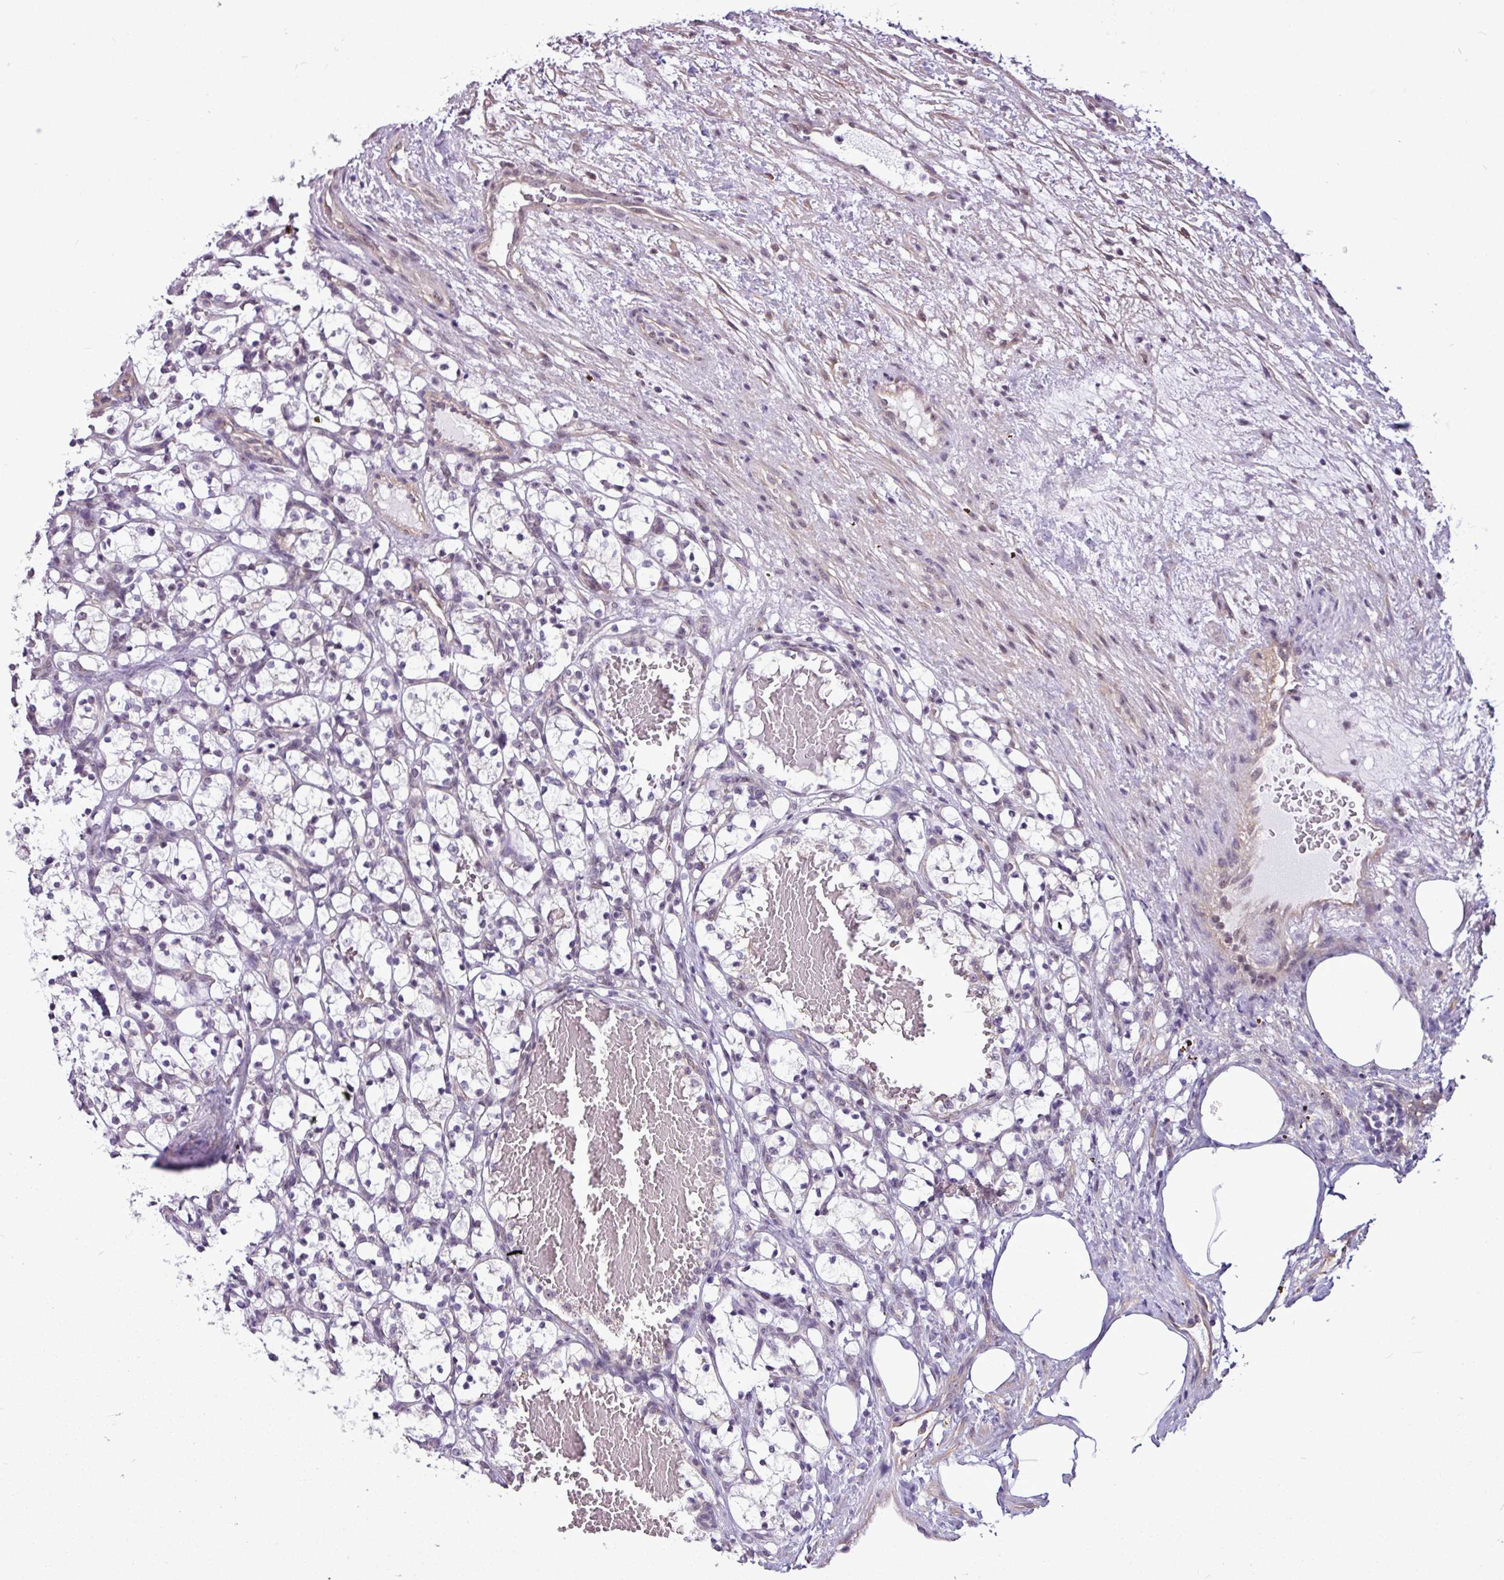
{"staining": {"intensity": "negative", "quantity": "none", "location": "none"}, "tissue": "renal cancer", "cell_type": "Tumor cells", "image_type": "cancer", "snomed": [{"axis": "morphology", "description": "Adenocarcinoma, NOS"}, {"axis": "topography", "description": "Kidney"}], "caption": "Renal adenocarcinoma stained for a protein using immunohistochemistry demonstrates no positivity tumor cells.", "gene": "UTP18", "patient": {"sex": "female", "age": 69}}